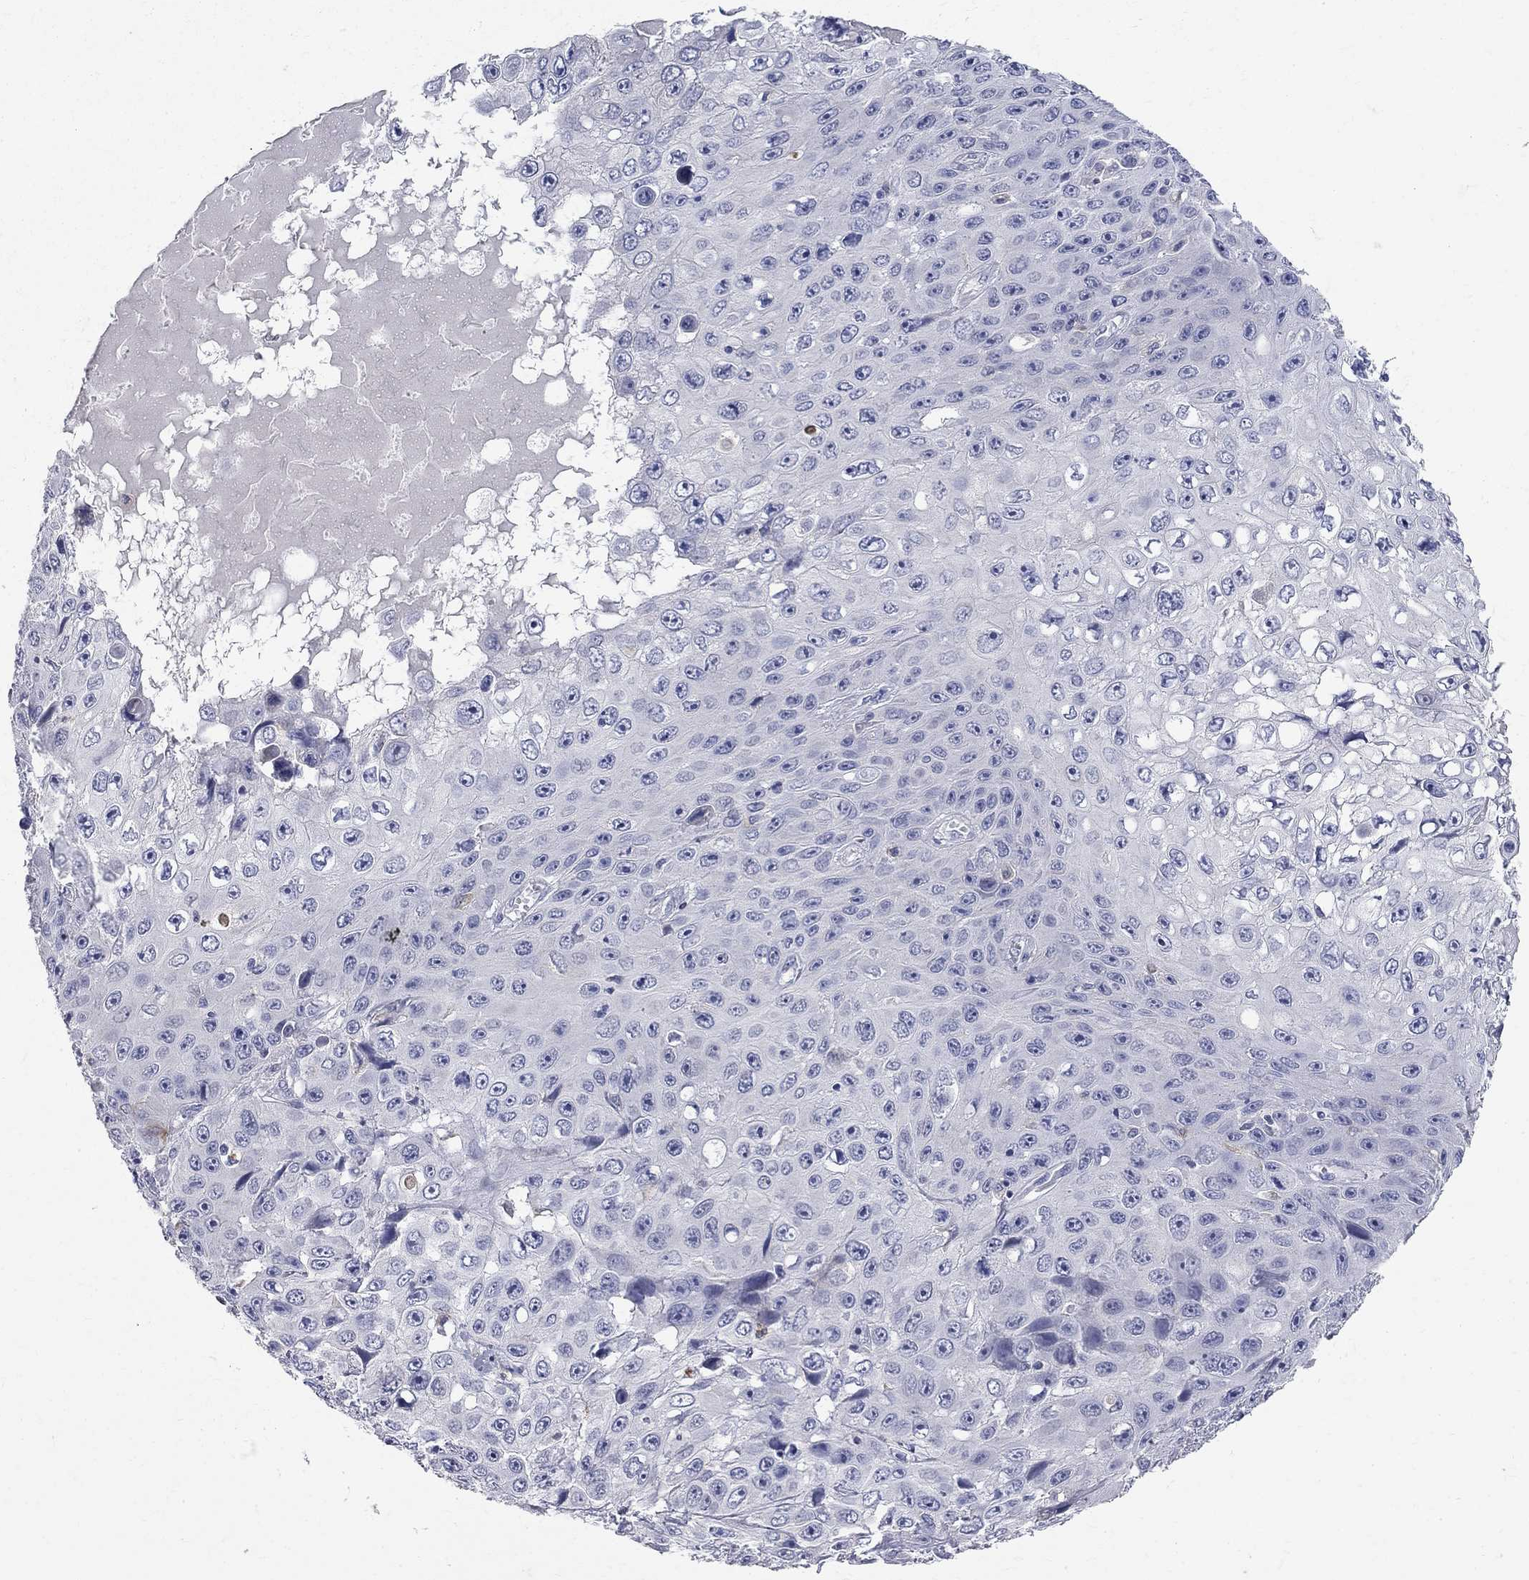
{"staining": {"intensity": "negative", "quantity": "none", "location": "none"}, "tissue": "skin cancer", "cell_type": "Tumor cells", "image_type": "cancer", "snomed": [{"axis": "morphology", "description": "Squamous cell carcinoma, NOS"}, {"axis": "topography", "description": "Skin"}], "caption": "Immunohistochemistry (IHC) micrograph of skin squamous cell carcinoma stained for a protein (brown), which demonstrates no staining in tumor cells.", "gene": "ACSL1", "patient": {"sex": "male", "age": 82}}